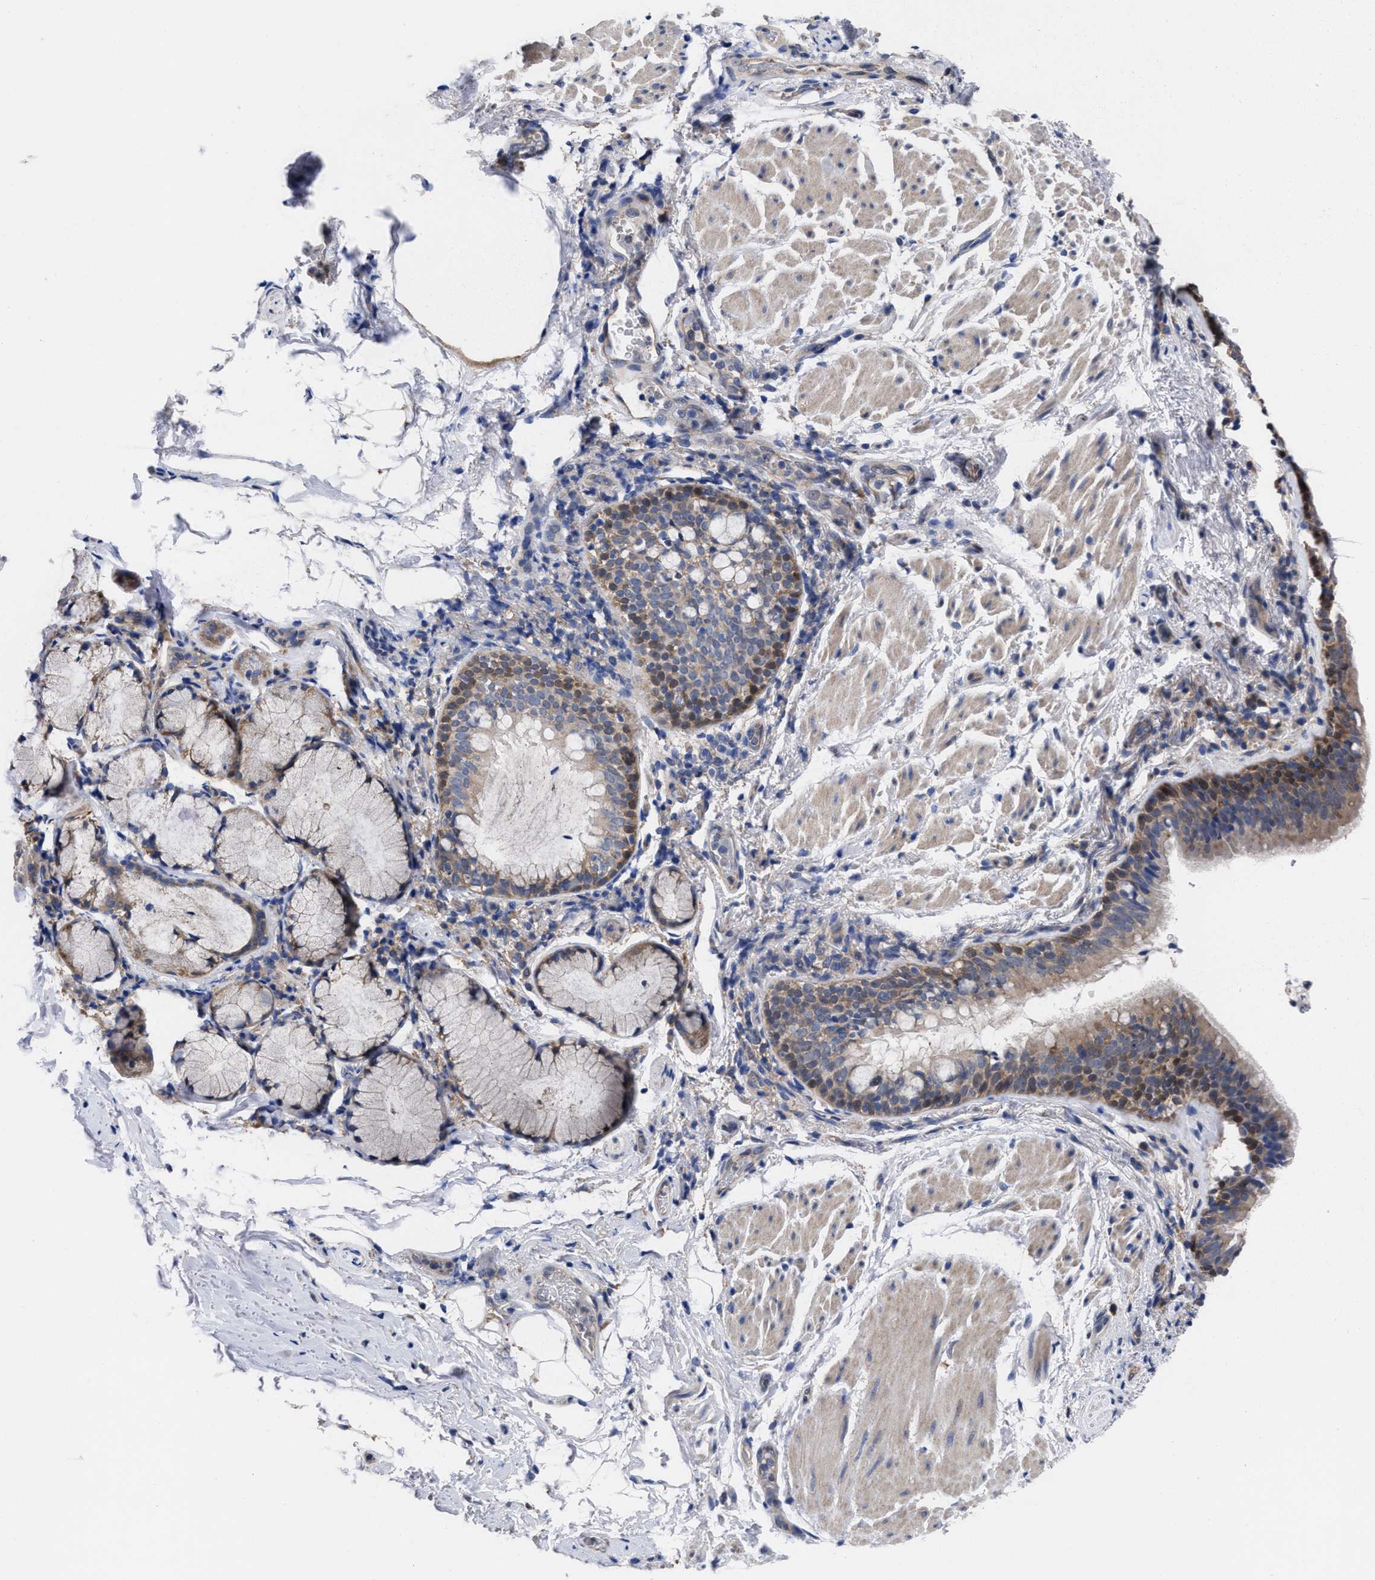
{"staining": {"intensity": "moderate", "quantity": ">75%", "location": "cytoplasmic/membranous"}, "tissue": "bronchus", "cell_type": "Respiratory epithelial cells", "image_type": "normal", "snomed": [{"axis": "morphology", "description": "Normal tissue, NOS"}, {"axis": "morphology", "description": "Inflammation, NOS"}, {"axis": "topography", "description": "Cartilage tissue"}, {"axis": "topography", "description": "Bronchus"}], "caption": "Immunohistochemistry of unremarkable bronchus shows medium levels of moderate cytoplasmic/membranous positivity in approximately >75% of respiratory epithelial cells.", "gene": "TXNDC17", "patient": {"sex": "male", "age": 77}}